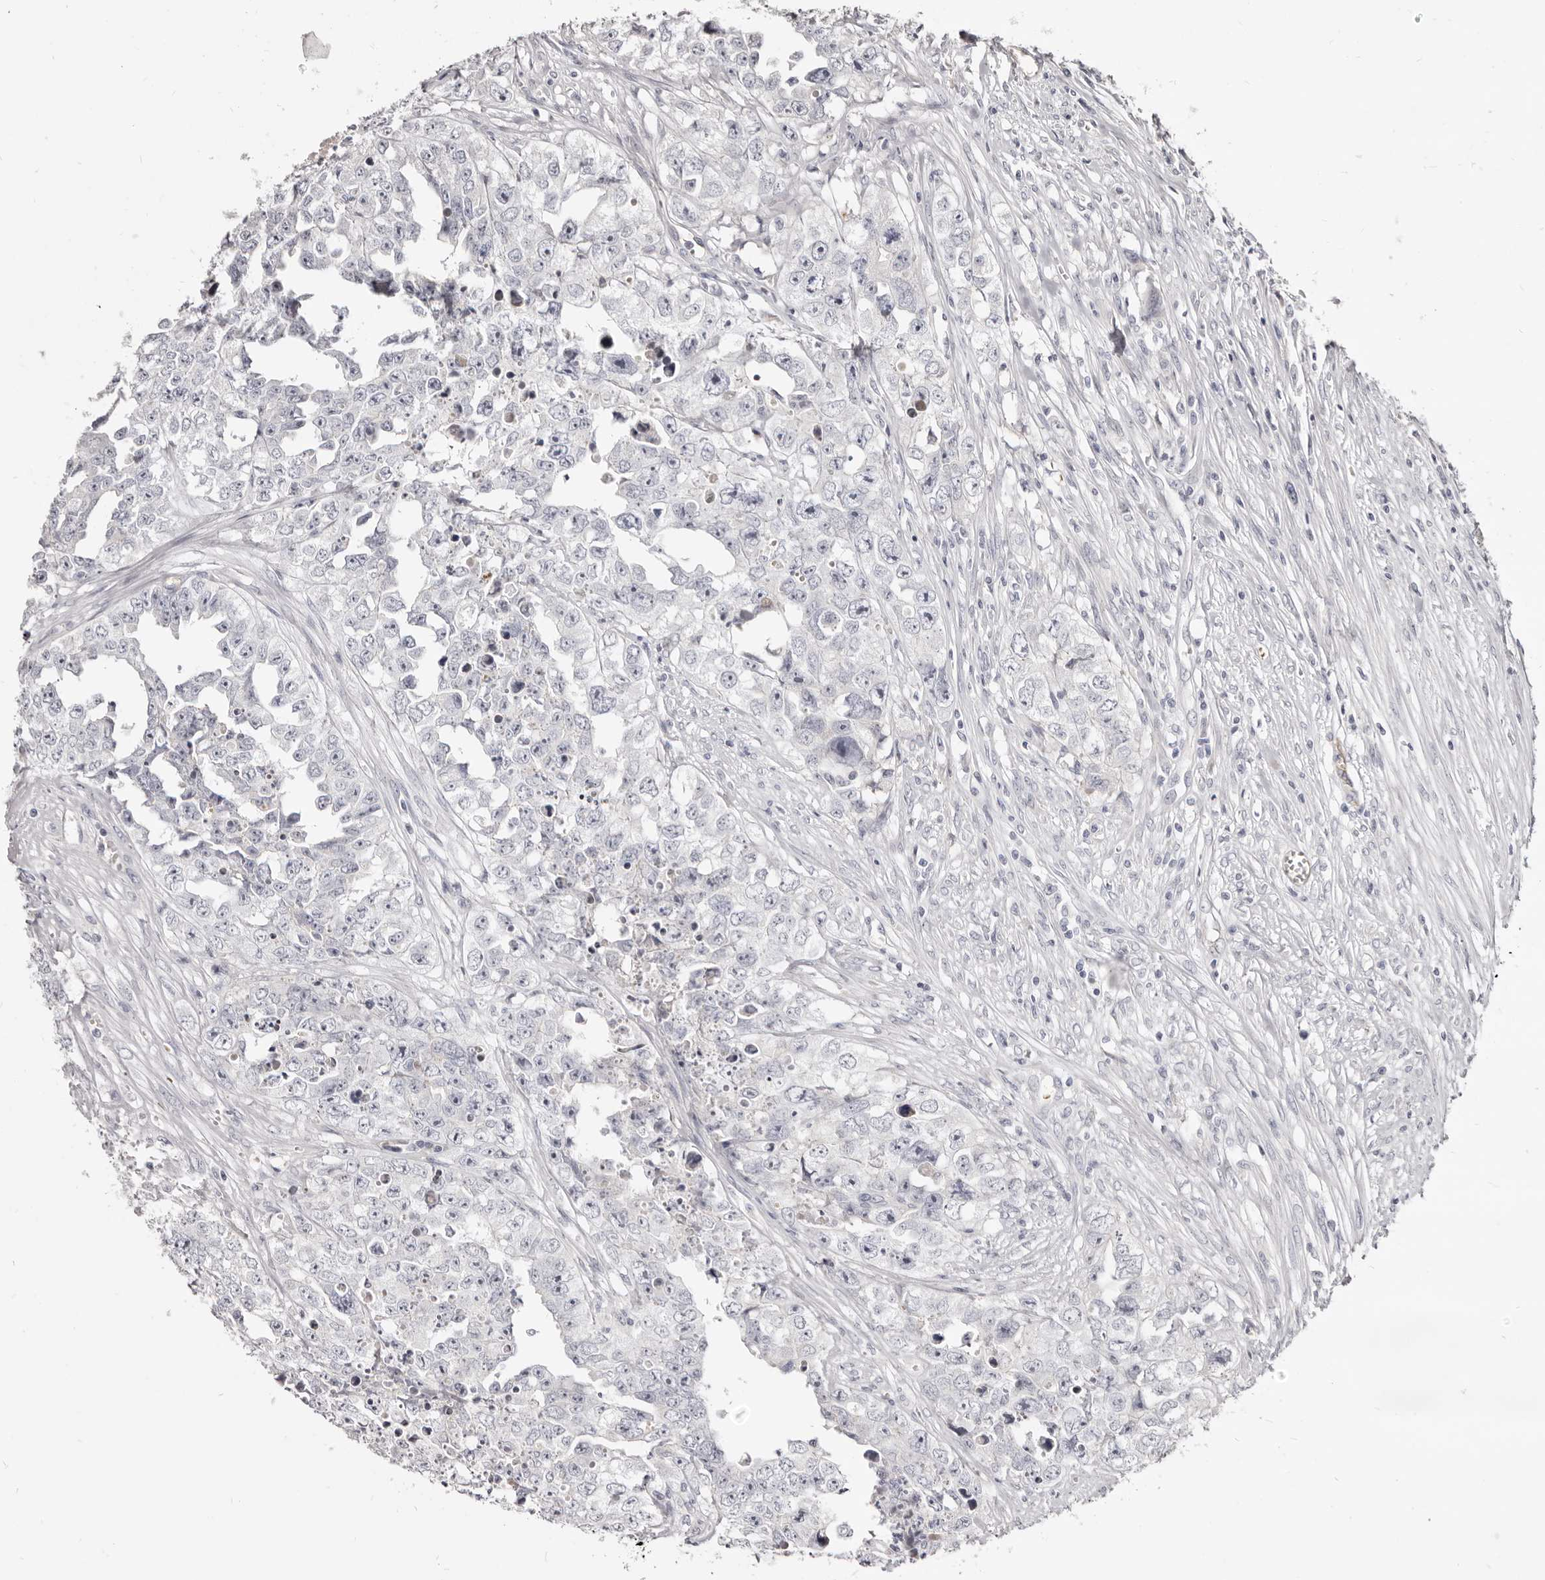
{"staining": {"intensity": "negative", "quantity": "none", "location": "none"}, "tissue": "testis cancer", "cell_type": "Tumor cells", "image_type": "cancer", "snomed": [{"axis": "morphology", "description": "Seminoma, NOS"}, {"axis": "morphology", "description": "Carcinoma, Embryonal, NOS"}, {"axis": "topography", "description": "Testis"}], "caption": "IHC micrograph of neoplastic tissue: testis seminoma stained with DAB displays no significant protein expression in tumor cells.", "gene": "KIF2B", "patient": {"sex": "male", "age": 43}}